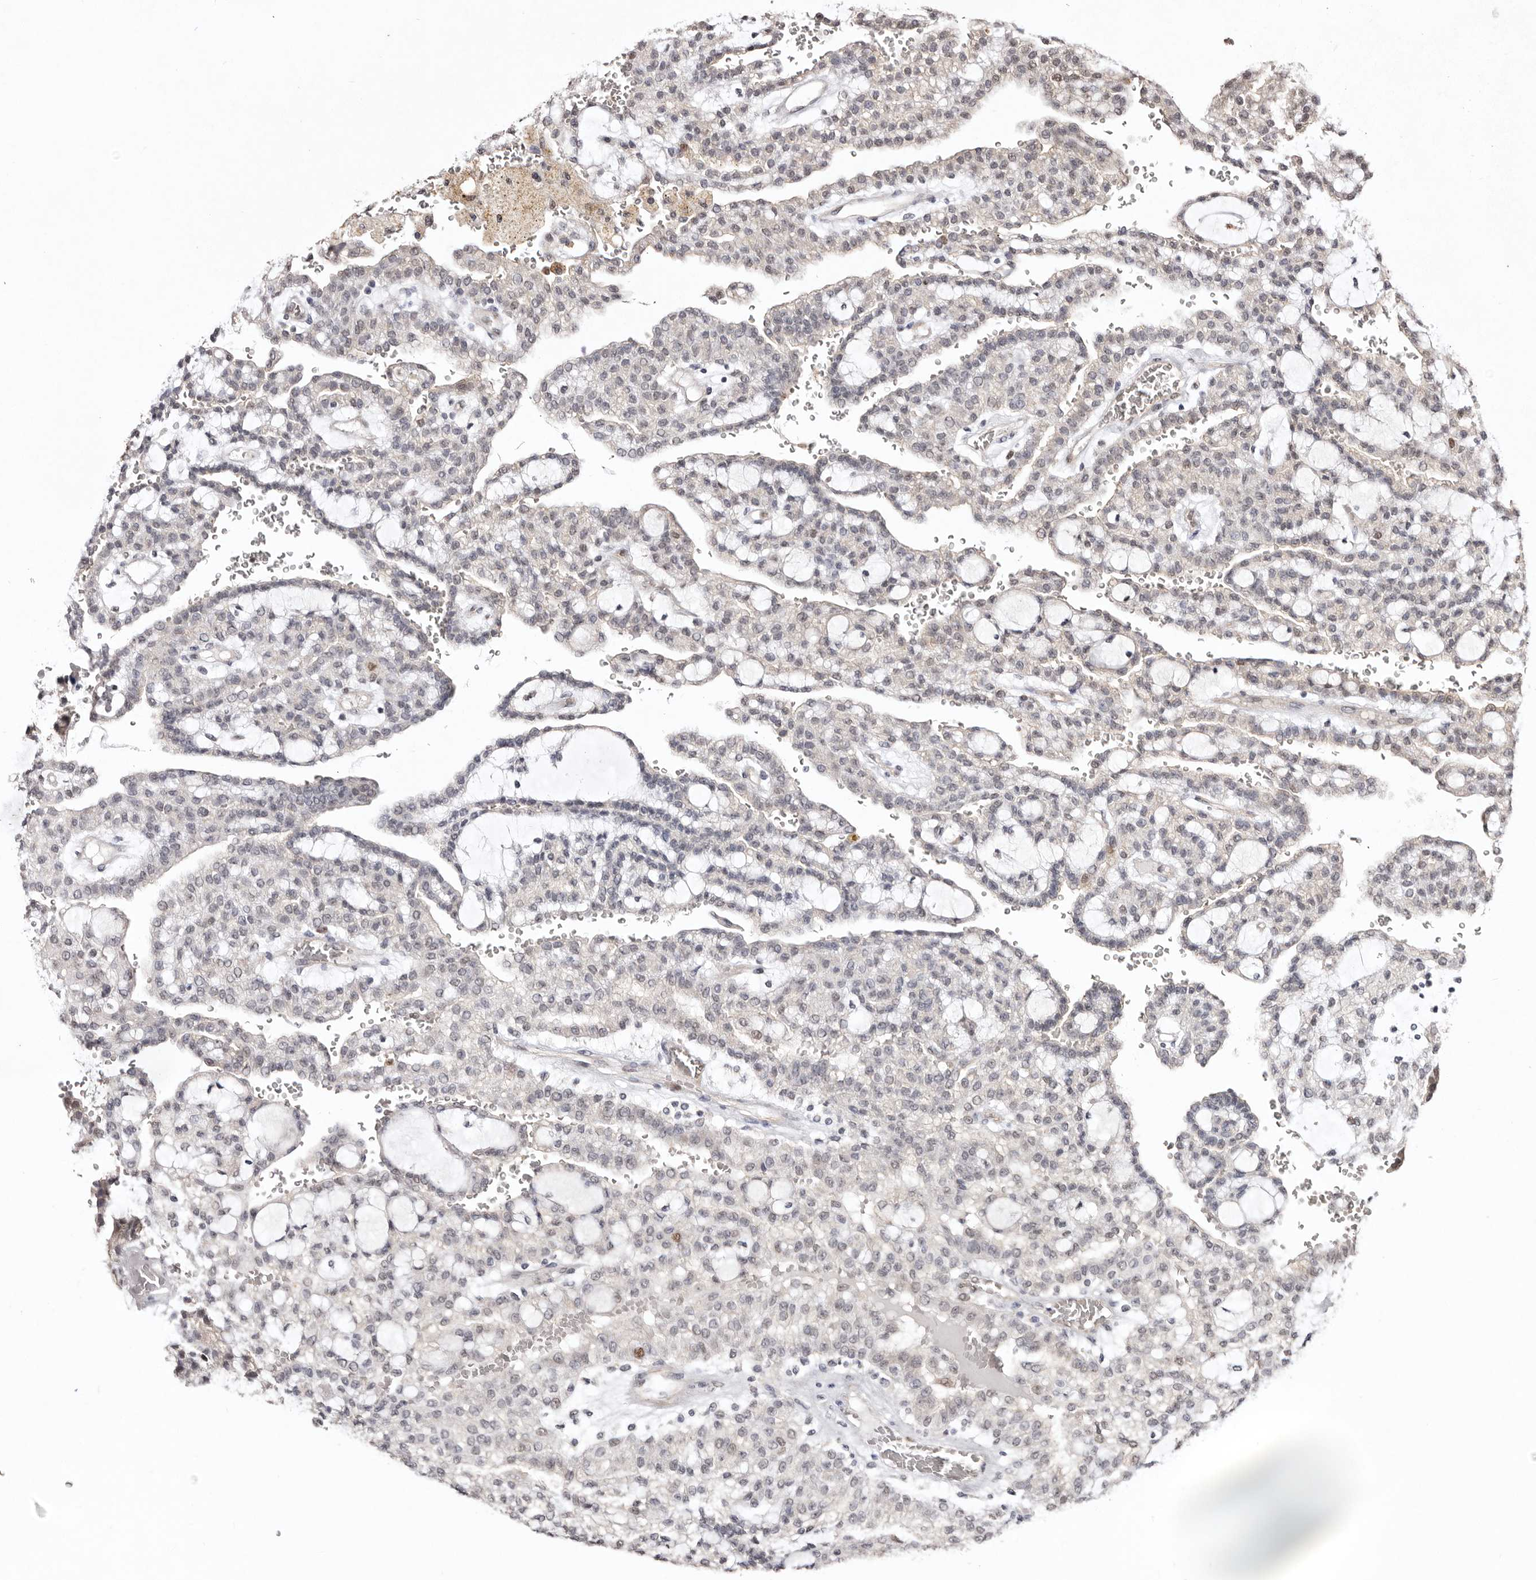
{"staining": {"intensity": "weak", "quantity": "<25%", "location": "nuclear"}, "tissue": "renal cancer", "cell_type": "Tumor cells", "image_type": "cancer", "snomed": [{"axis": "morphology", "description": "Adenocarcinoma, NOS"}, {"axis": "topography", "description": "Kidney"}], "caption": "This is an IHC micrograph of human adenocarcinoma (renal). There is no positivity in tumor cells.", "gene": "NOTCH1", "patient": {"sex": "male", "age": 63}}